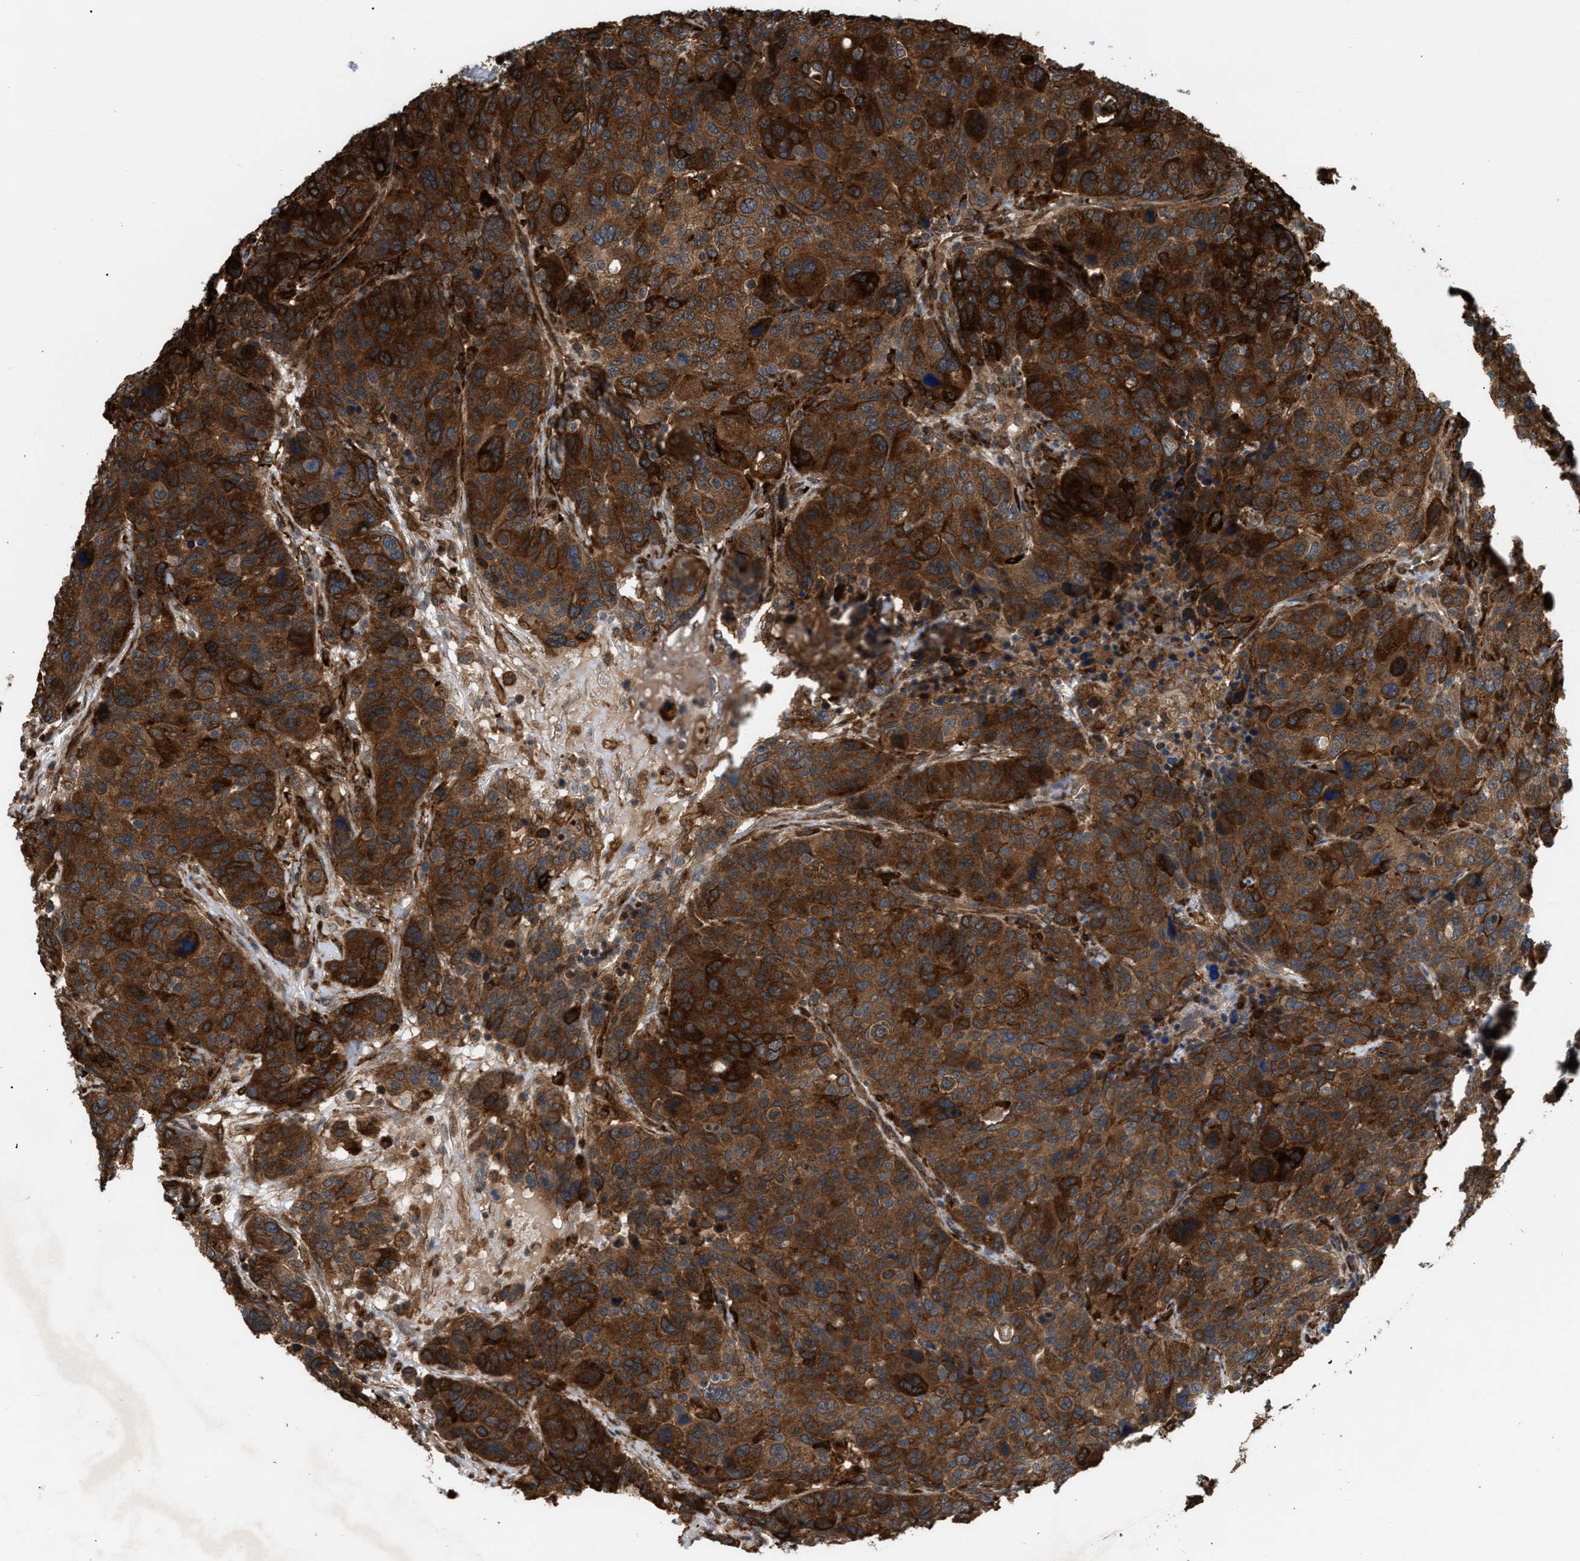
{"staining": {"intensity": "strong", "quantity": ">75%", "location": "cytoplasmic/membranous"}, "tissue": "breast cancer", "cell_type": "Tumor cells", "image_type": "cancer", "snomed": [{"axis": "morphology", "description": "Duct carcinoma"}, {"axis": "topography", "description": "Breast"}], "caption": "High-power microscopy captured an immunohistochemistry photomicrograph of breast cancer (invasive ductal carcinoma), revealing strong cytoplasmic/membranous expression in about >75% of tumor cells. (IHC, brightfield microscopy, high magnification).", "gene": "GCC1", "patient": {"sex": "female", "age": 37}}